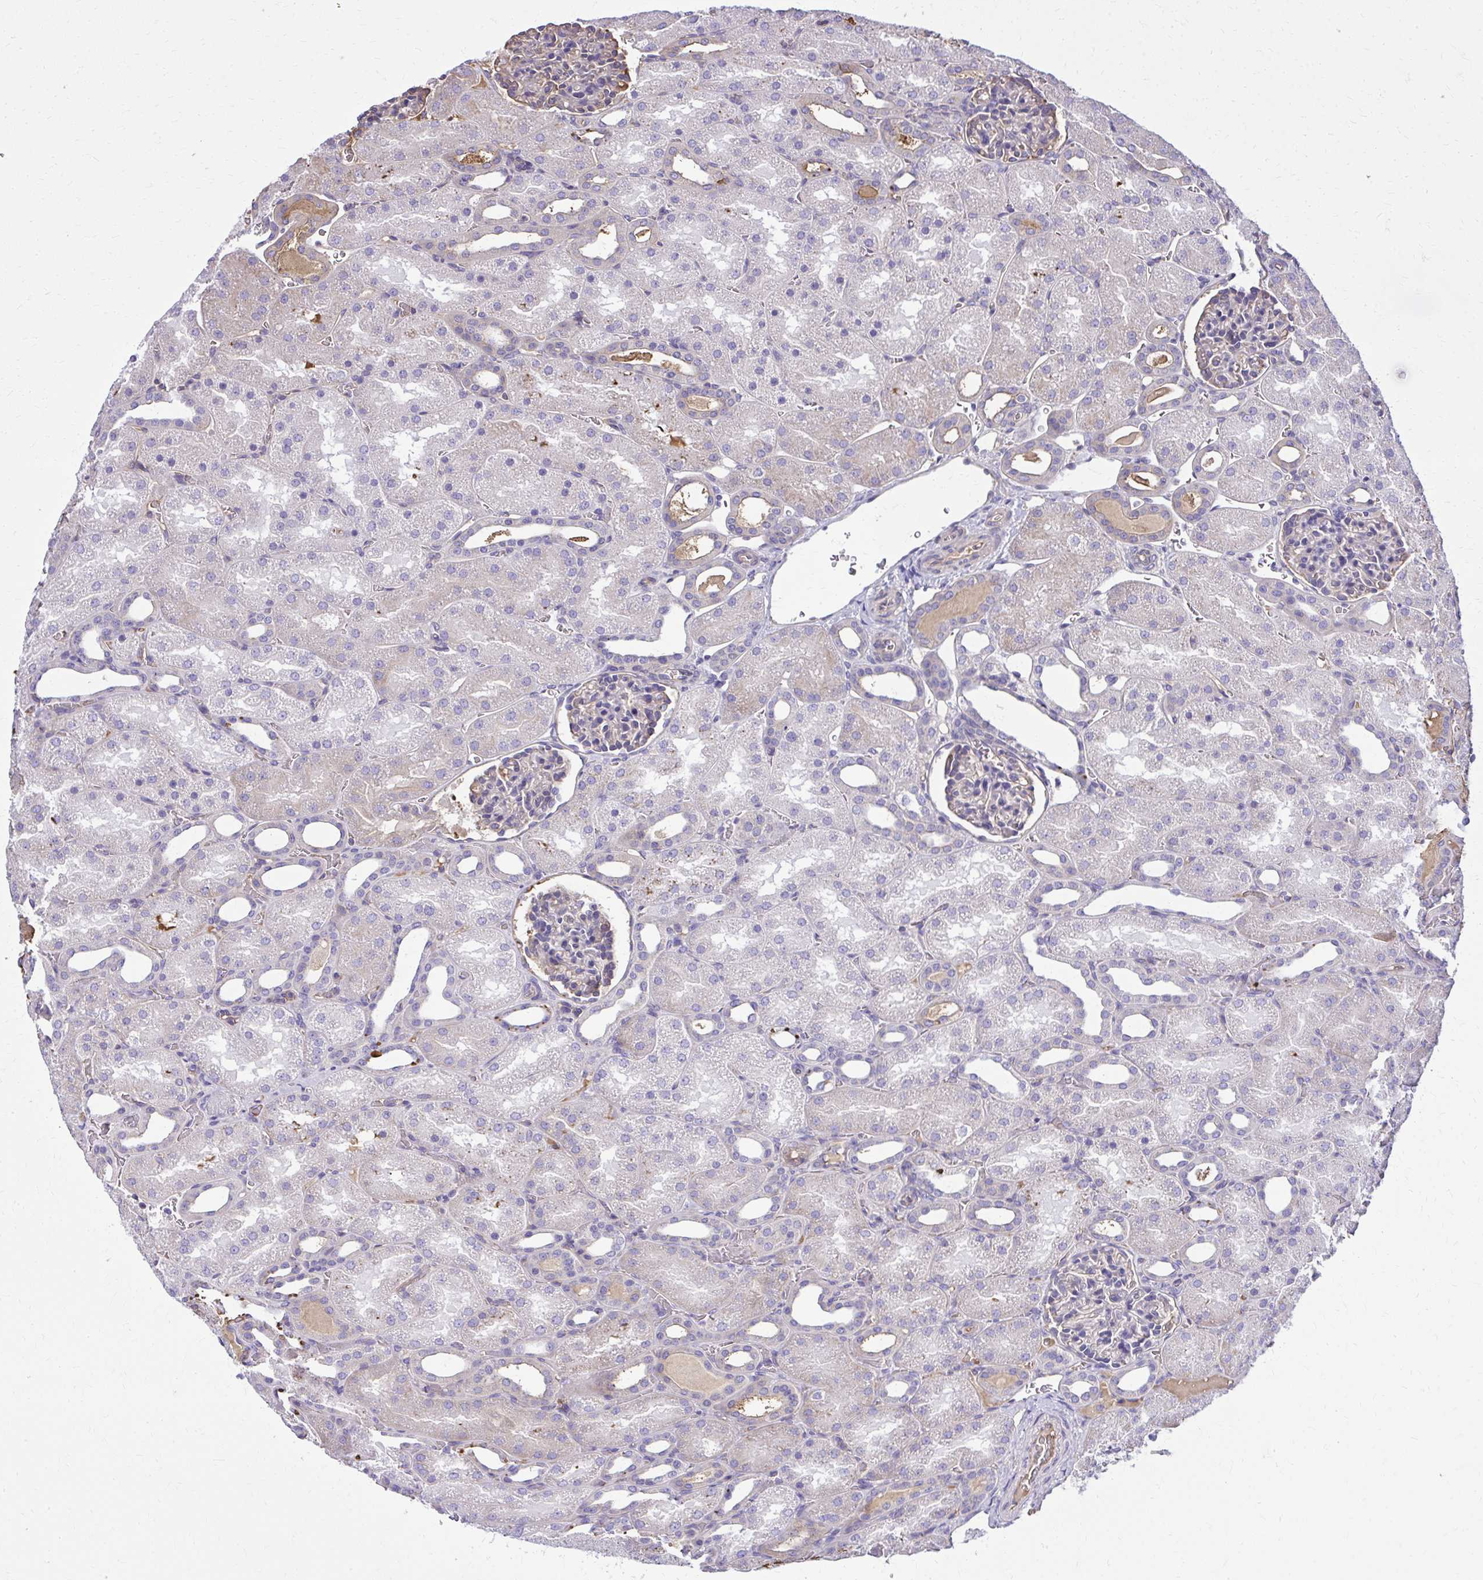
{"staining": {"intensity": "moderate", "quantity": "<25%", "location": "cytoplasmic/membranous"}, "tissue": "kidney", "cell_type": "Cells in glomeruli", "image_type": "normal", "snomed": [{"axis": "morphology", "description": "Normal tissue, NOS"}, {"axis": "topography", "description": "Kidney"}], "caption": "Protein expression analysis of unremarkable human kidney reveals moderate cytoplasmic/membranous expression in about <25% of cells in glomeruli.", "gene": "RUNDC3B", "patient": {"sex": "male", "age": 2}}